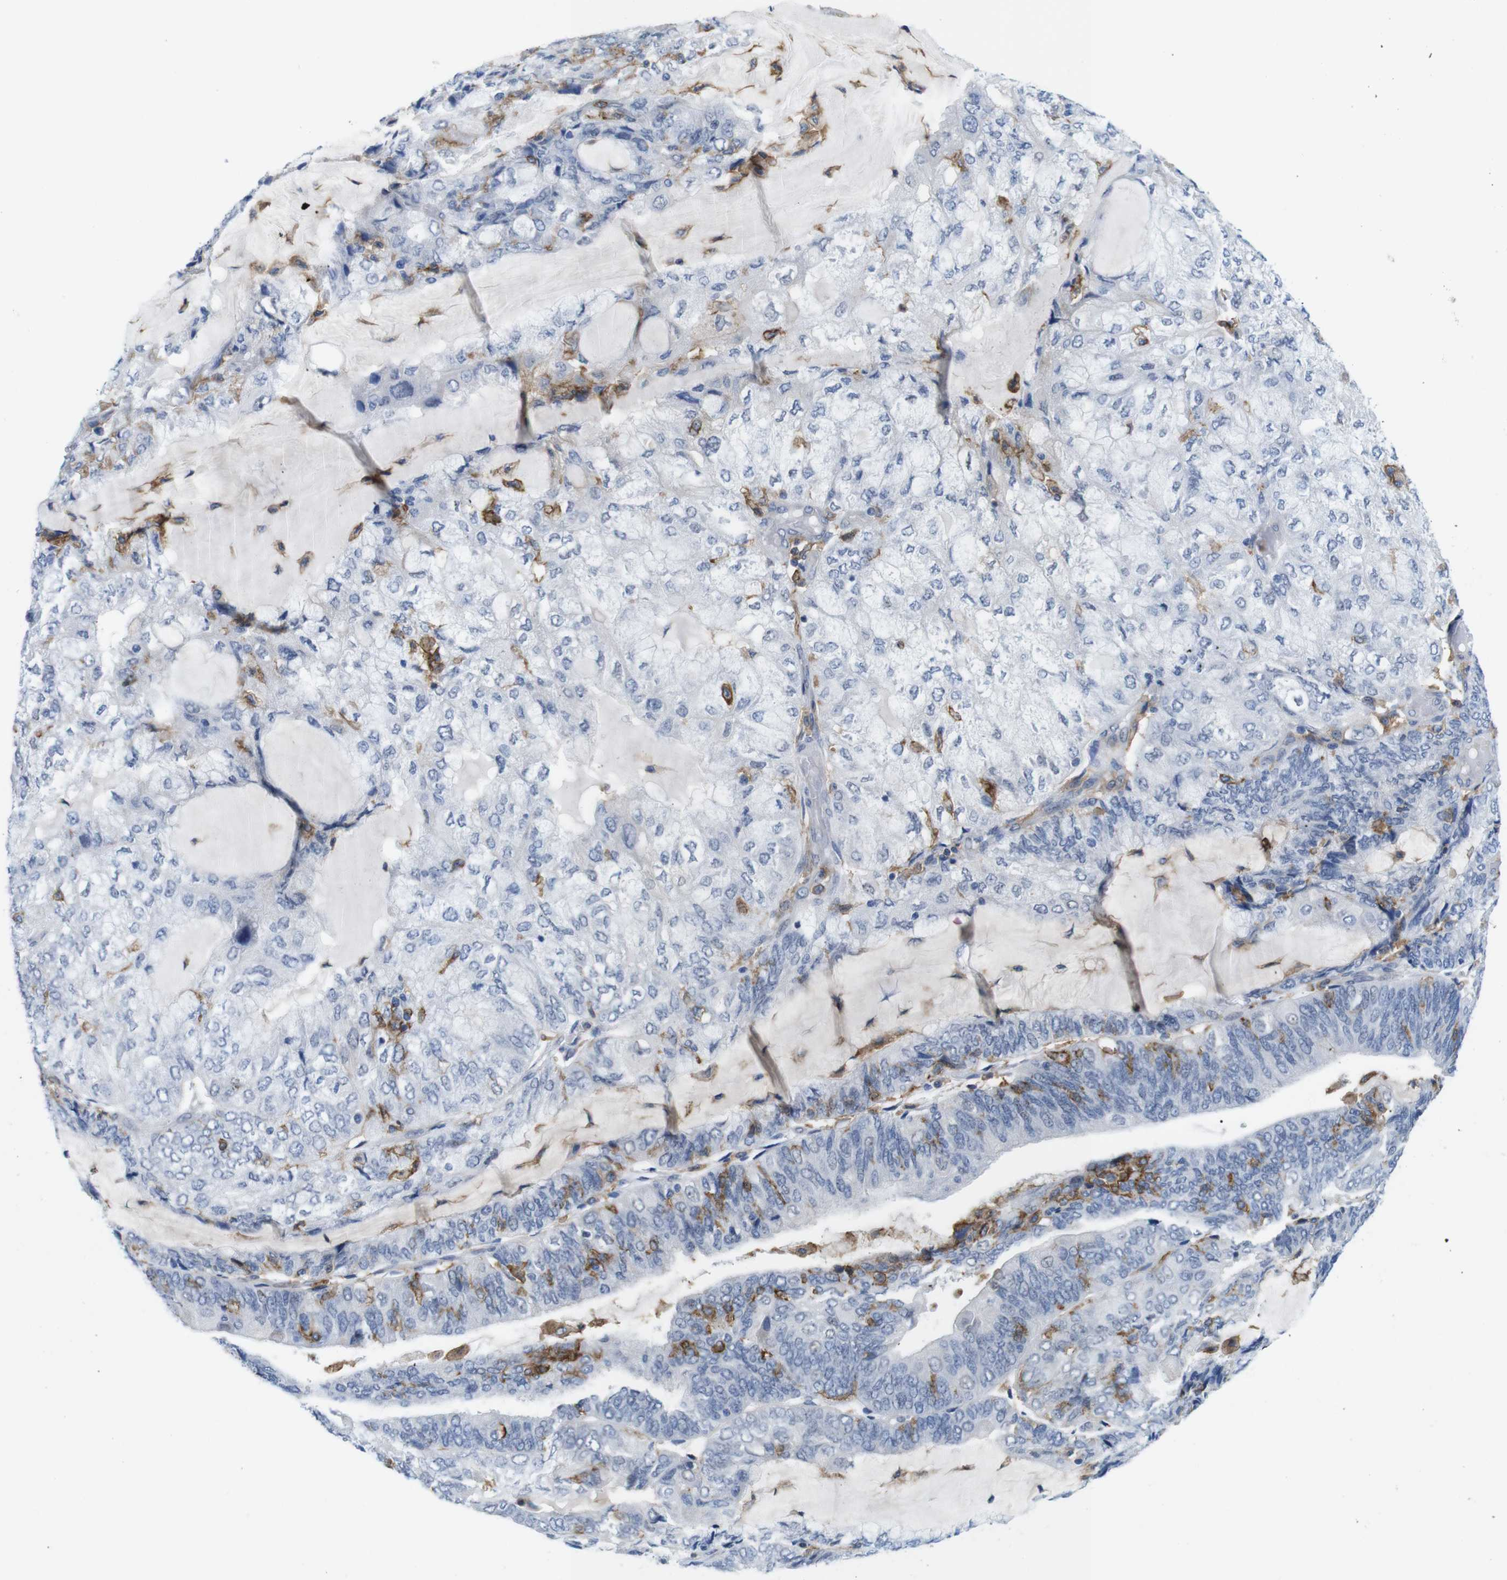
{"staining": {"intensity": "negative", "quantity": "none", "location": "none"}, "tissue": "endometrial cancer", "cell_type": "Tumor cells", "image_type": "cancer", "snomed": [{"axis": "morphology", "description": "Adenocarcinoma, NOS"}, {"axis": "topography", "description": "Endometrium"}], "caption": "Protein analysis of endometrial cancer (adenocarcinoma) shows no significant staining in tumor cells.", "gene": "CD300C", "patient": {"sex": "female", "age": 81}}